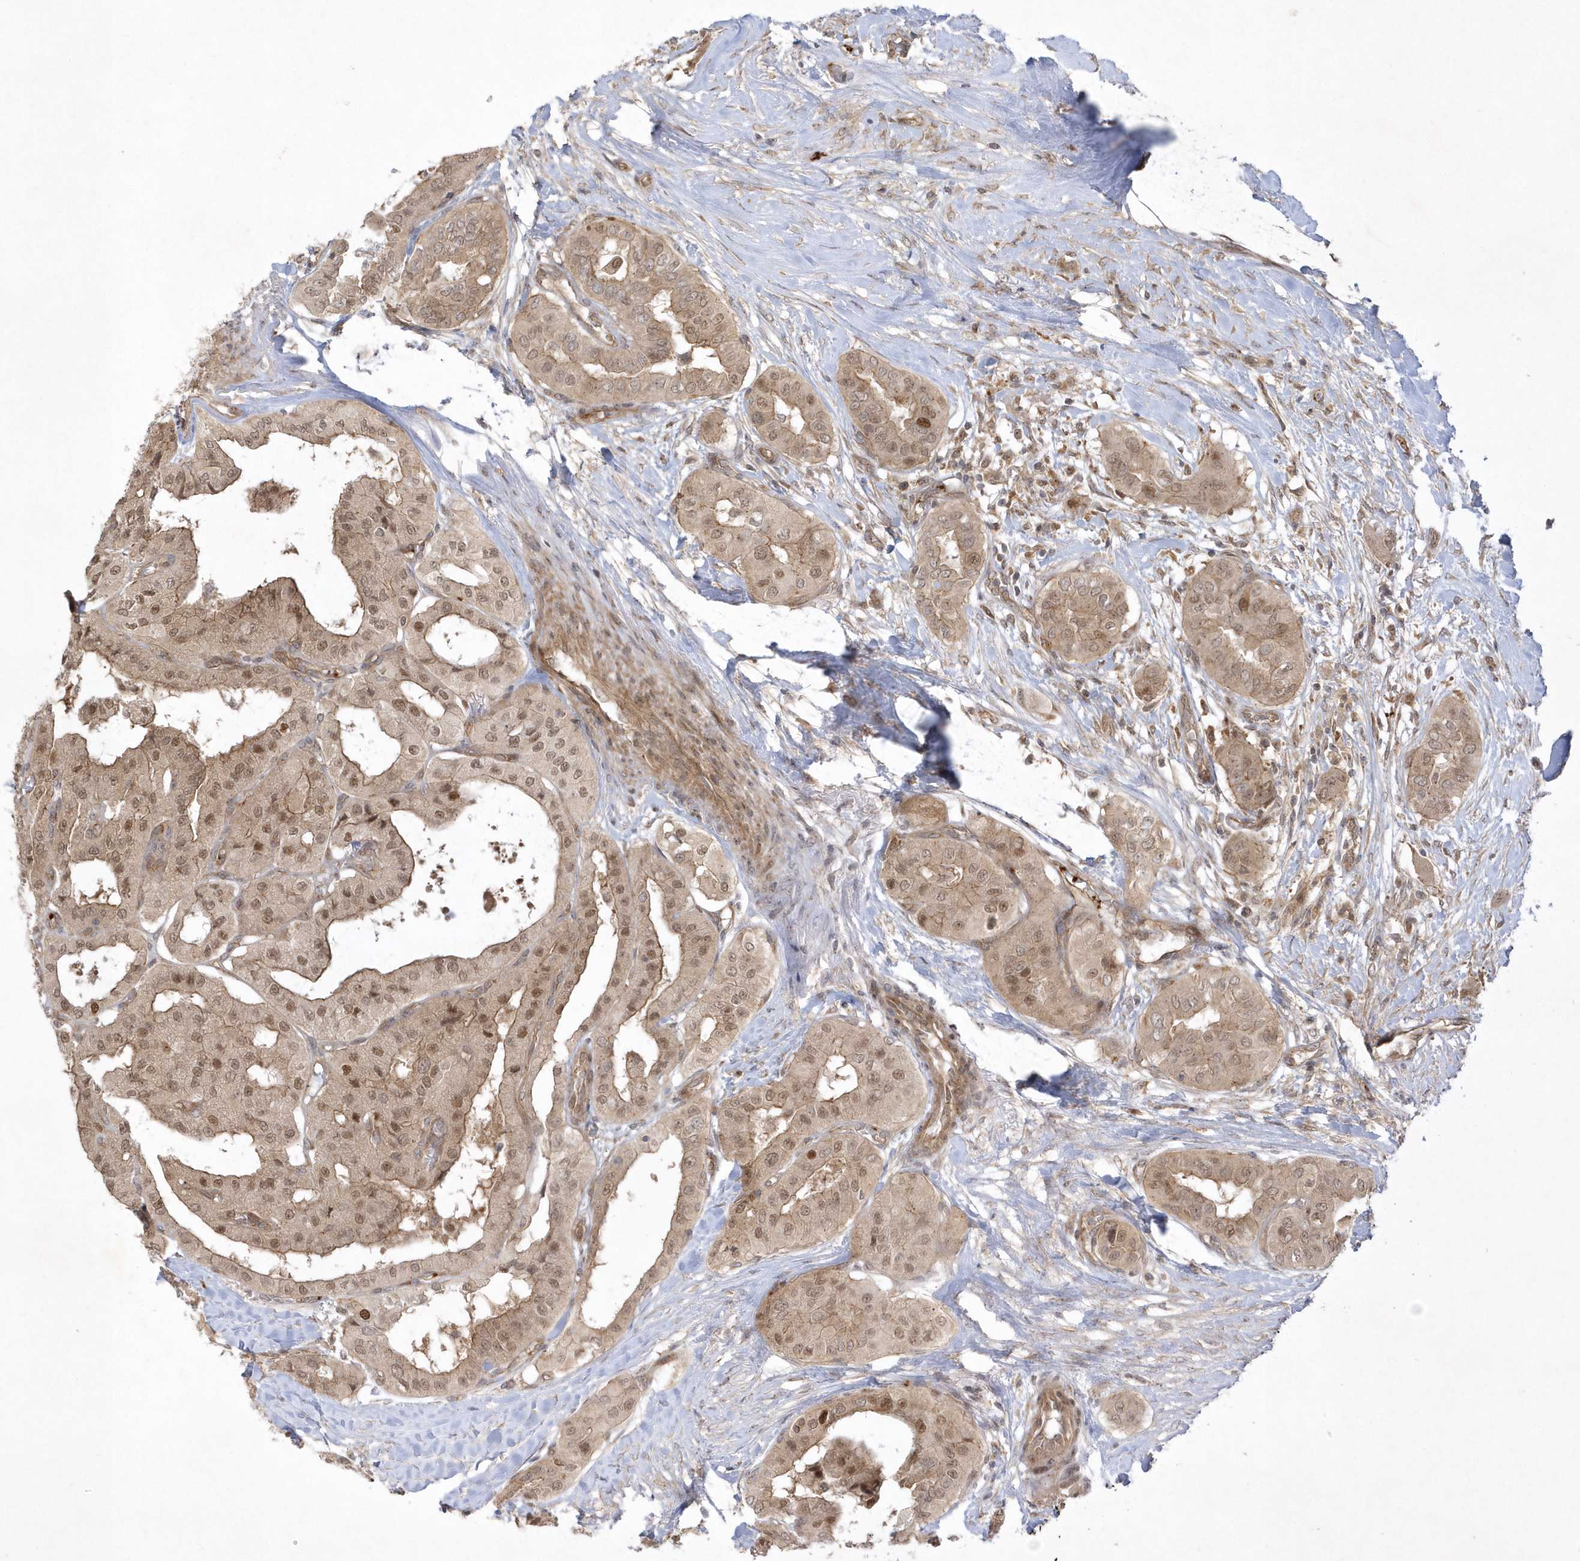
{"staining": {"intensity": "moderate", "quantity": ">75%", "location": "cytoplasmic/membranous,nuclear"}, "tissue": "thyroid cancer", "cell_type": "Tumor cells", "image_type": "cancer", "snomed": [{"axis": "morphology", "description": "Papillary adenocarcinoma, NOS"}, {"axis": "topography", "description": "Thyroid gland"}], "caption": "Tumor cells exhibit medium levels of moderate cytoplasmic/membranous and nuclear expression in about >75% of cells in thyroid cancer. Using DAB (brown) and hematoxylin (blue) stains, captured at high magnification using brightfield microscopy.", "gene": "NAF1", "patient": {"sex": "female", "age": 59}}